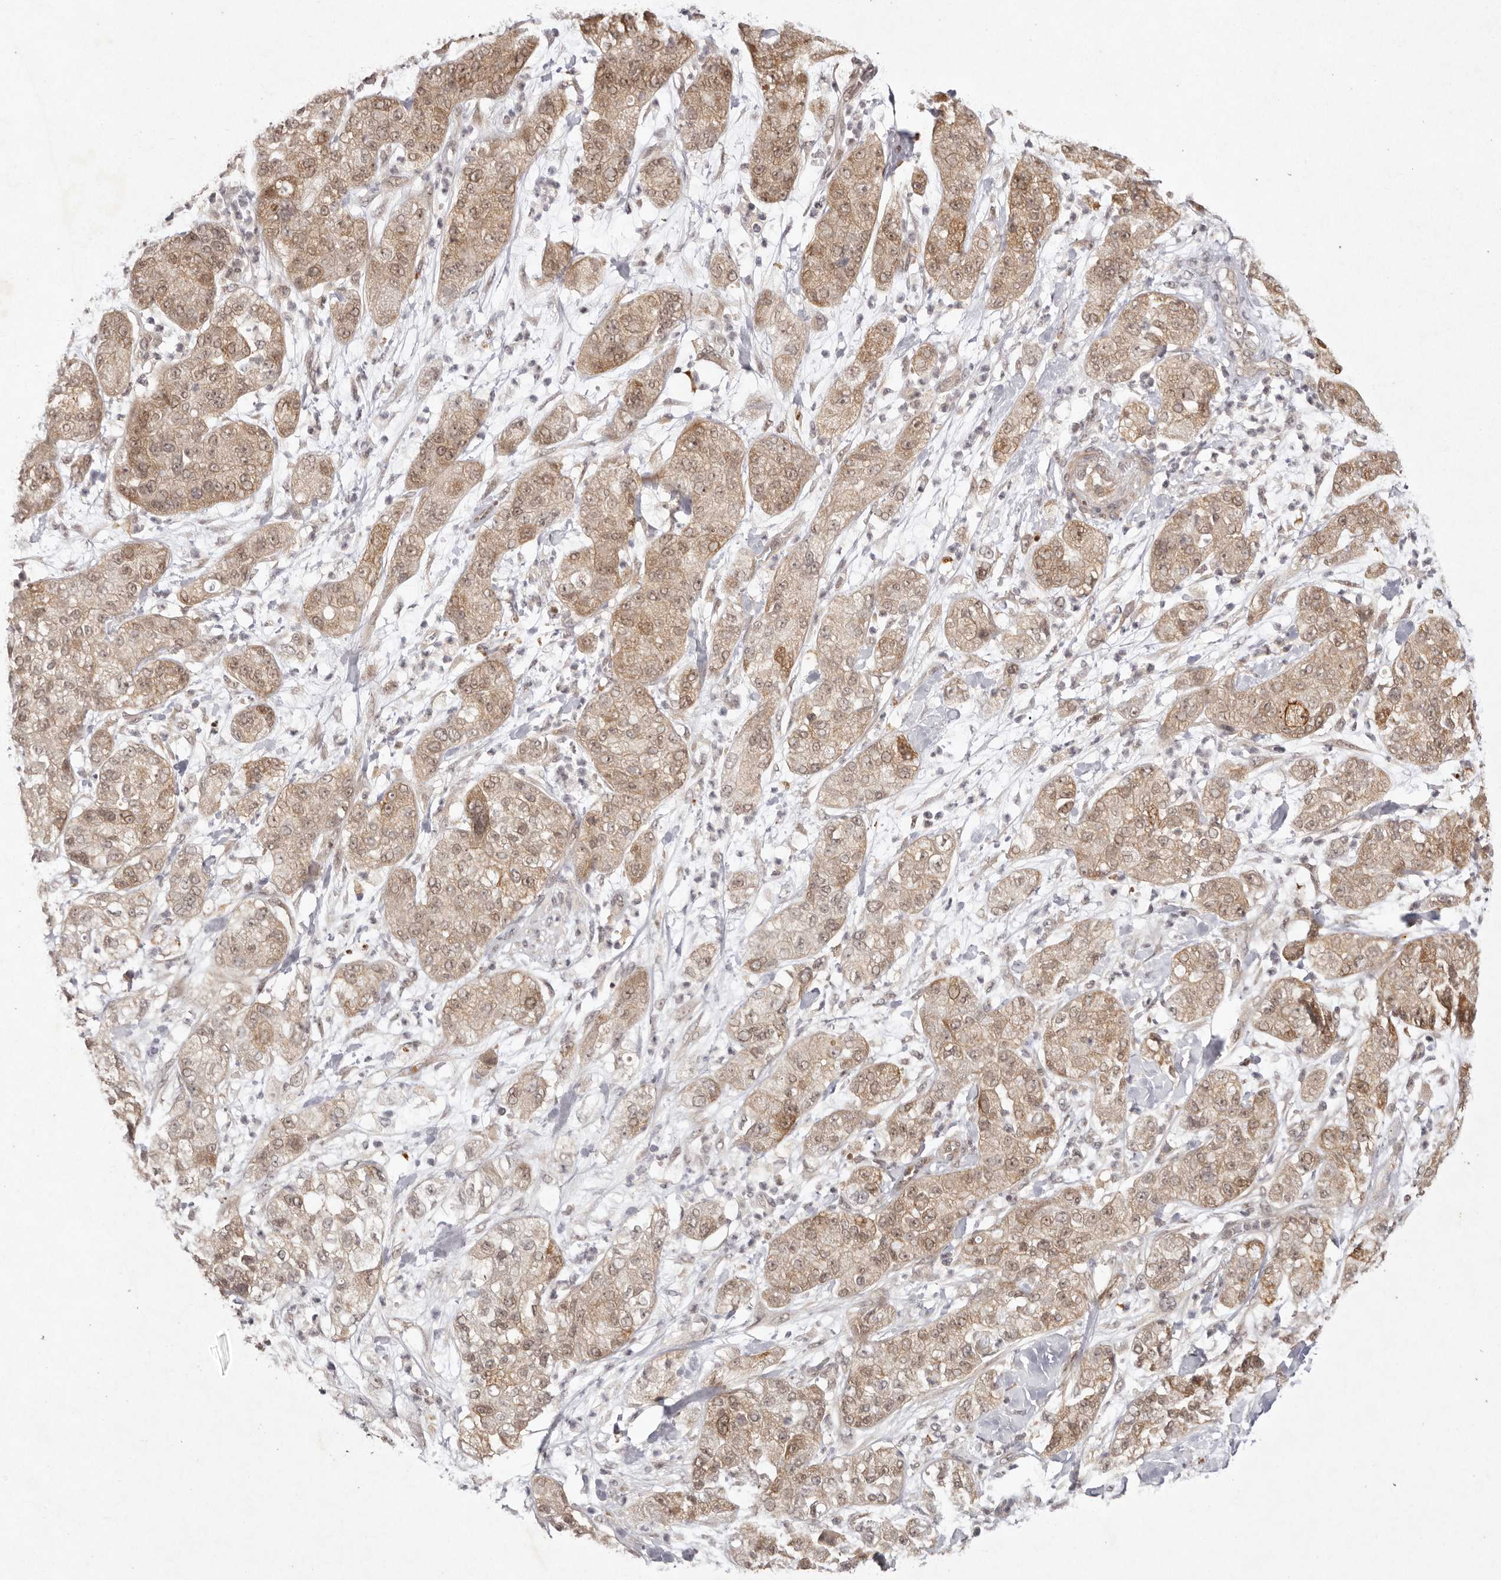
{"staining": {"intensity": "moderate", "quantity": ">75%", "location": "cytoplasmic/membranous,nuclear"}, "tissue": "pancreatic cancer", "cell_type": "Tumor cells", "image_type": "cancer", "snomed": [{"axis": "morphology", "description": "Adenocarcinoma, NOS"}, {"axis": "topography", "description": "Pancreas"}], "caption": "Brown immunohistochemical staining in human pancreatic adenocarcinoma displays moderate cytoplasmic/membranous and nuclear positivity in approximately >75% of tumor cells.", "gene": "BUD31", "patient": {"sex": "female", "age": 78}}